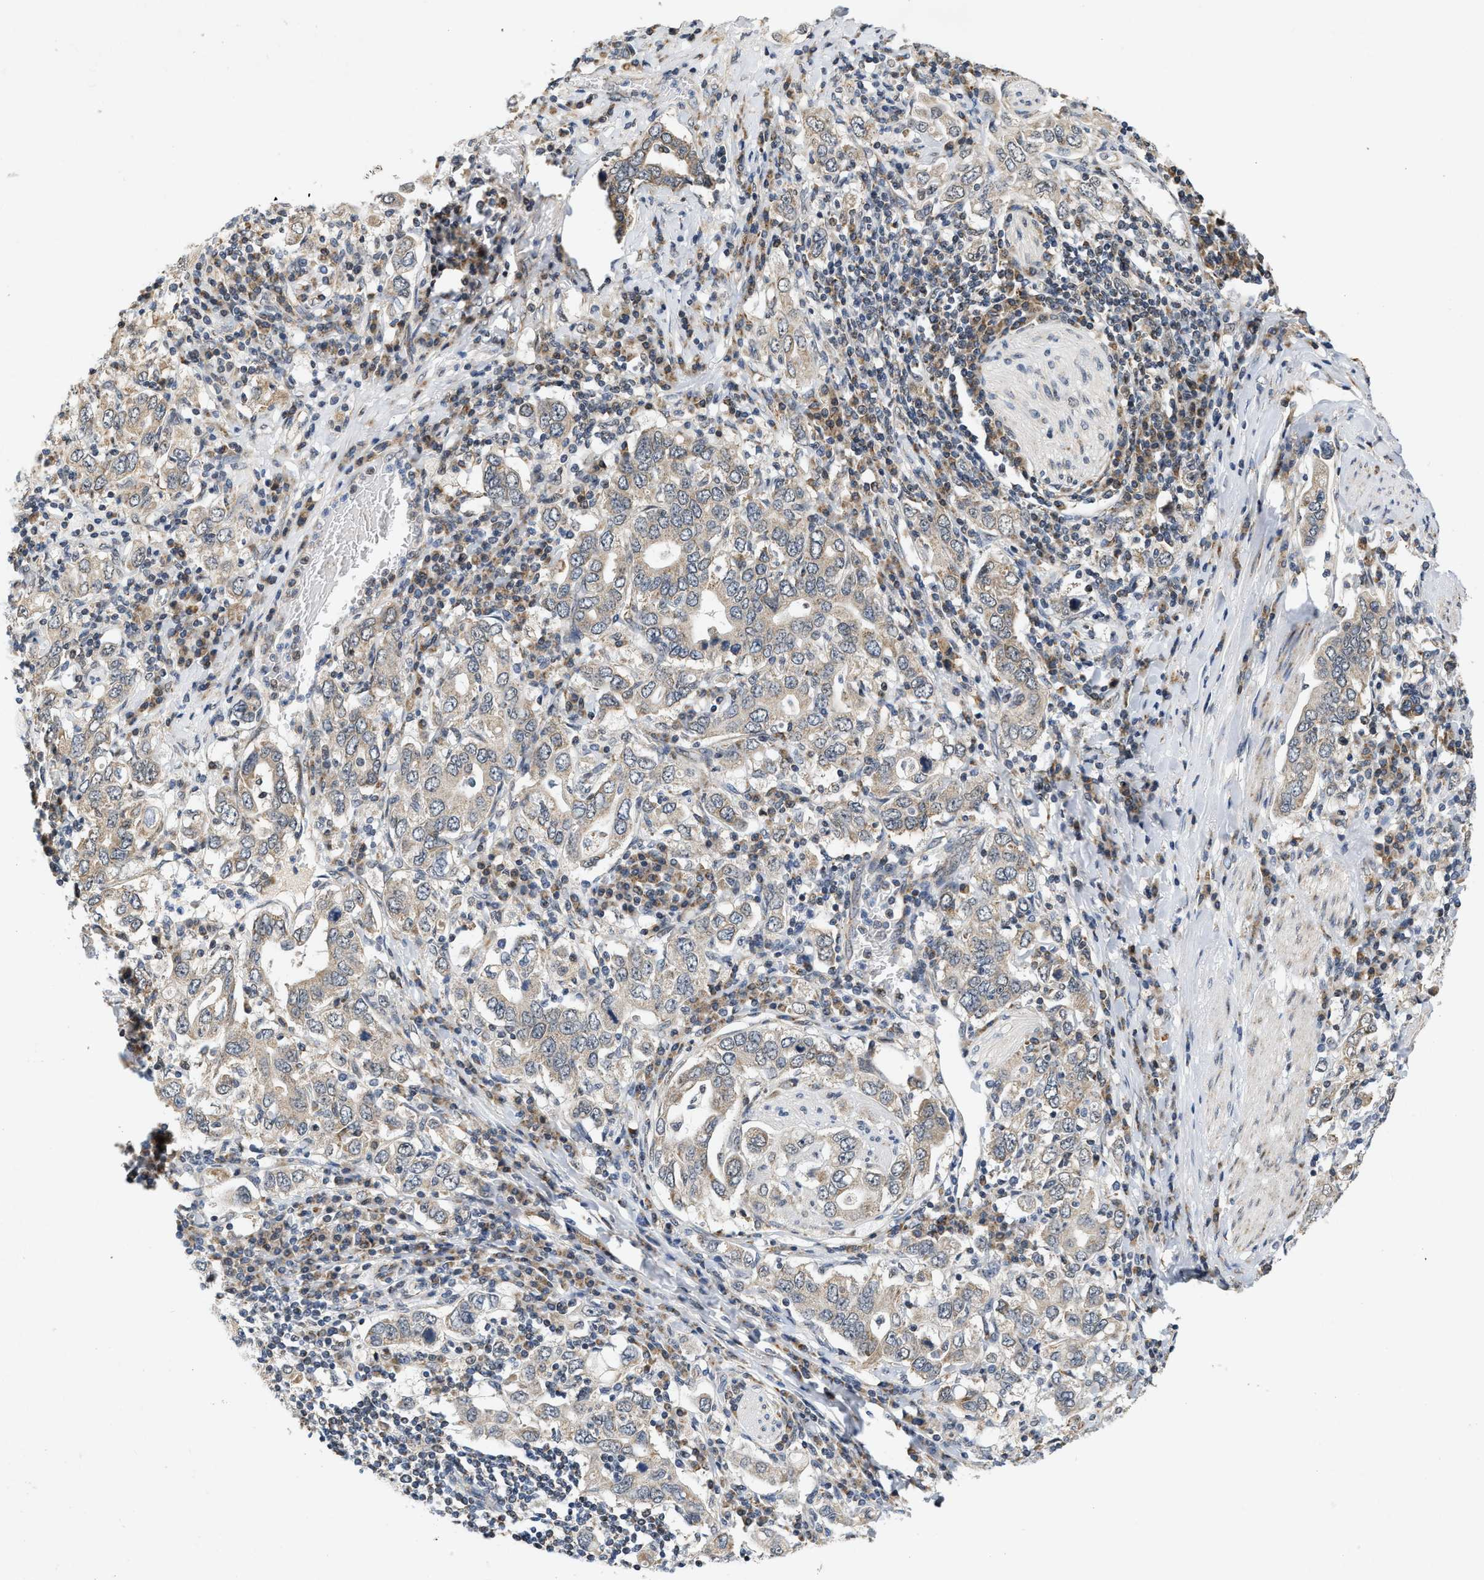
{"staining": {"intensity": "weak", "quantity": ">75%", "location": "cytoplasmic/membranous"}, "tissue": "stomach cancer", "cell_type": "Tumor cells", "image_type": "cancer", "snomed": [{"axis": "morphology", "description": "Adenocarcinoma, NOS"}, {"axis": "topography", "description": "Stomach, upper"}], "caption": "There is low levels of weak cytoplasmic/membranous expression in tumor cells of stomach cancer (adenocarcinoma), as demonstrated by immunohistochemical staining (brown color).", "gene": "GIGYF1", "patient": {"sex": "male", "age": 62}}